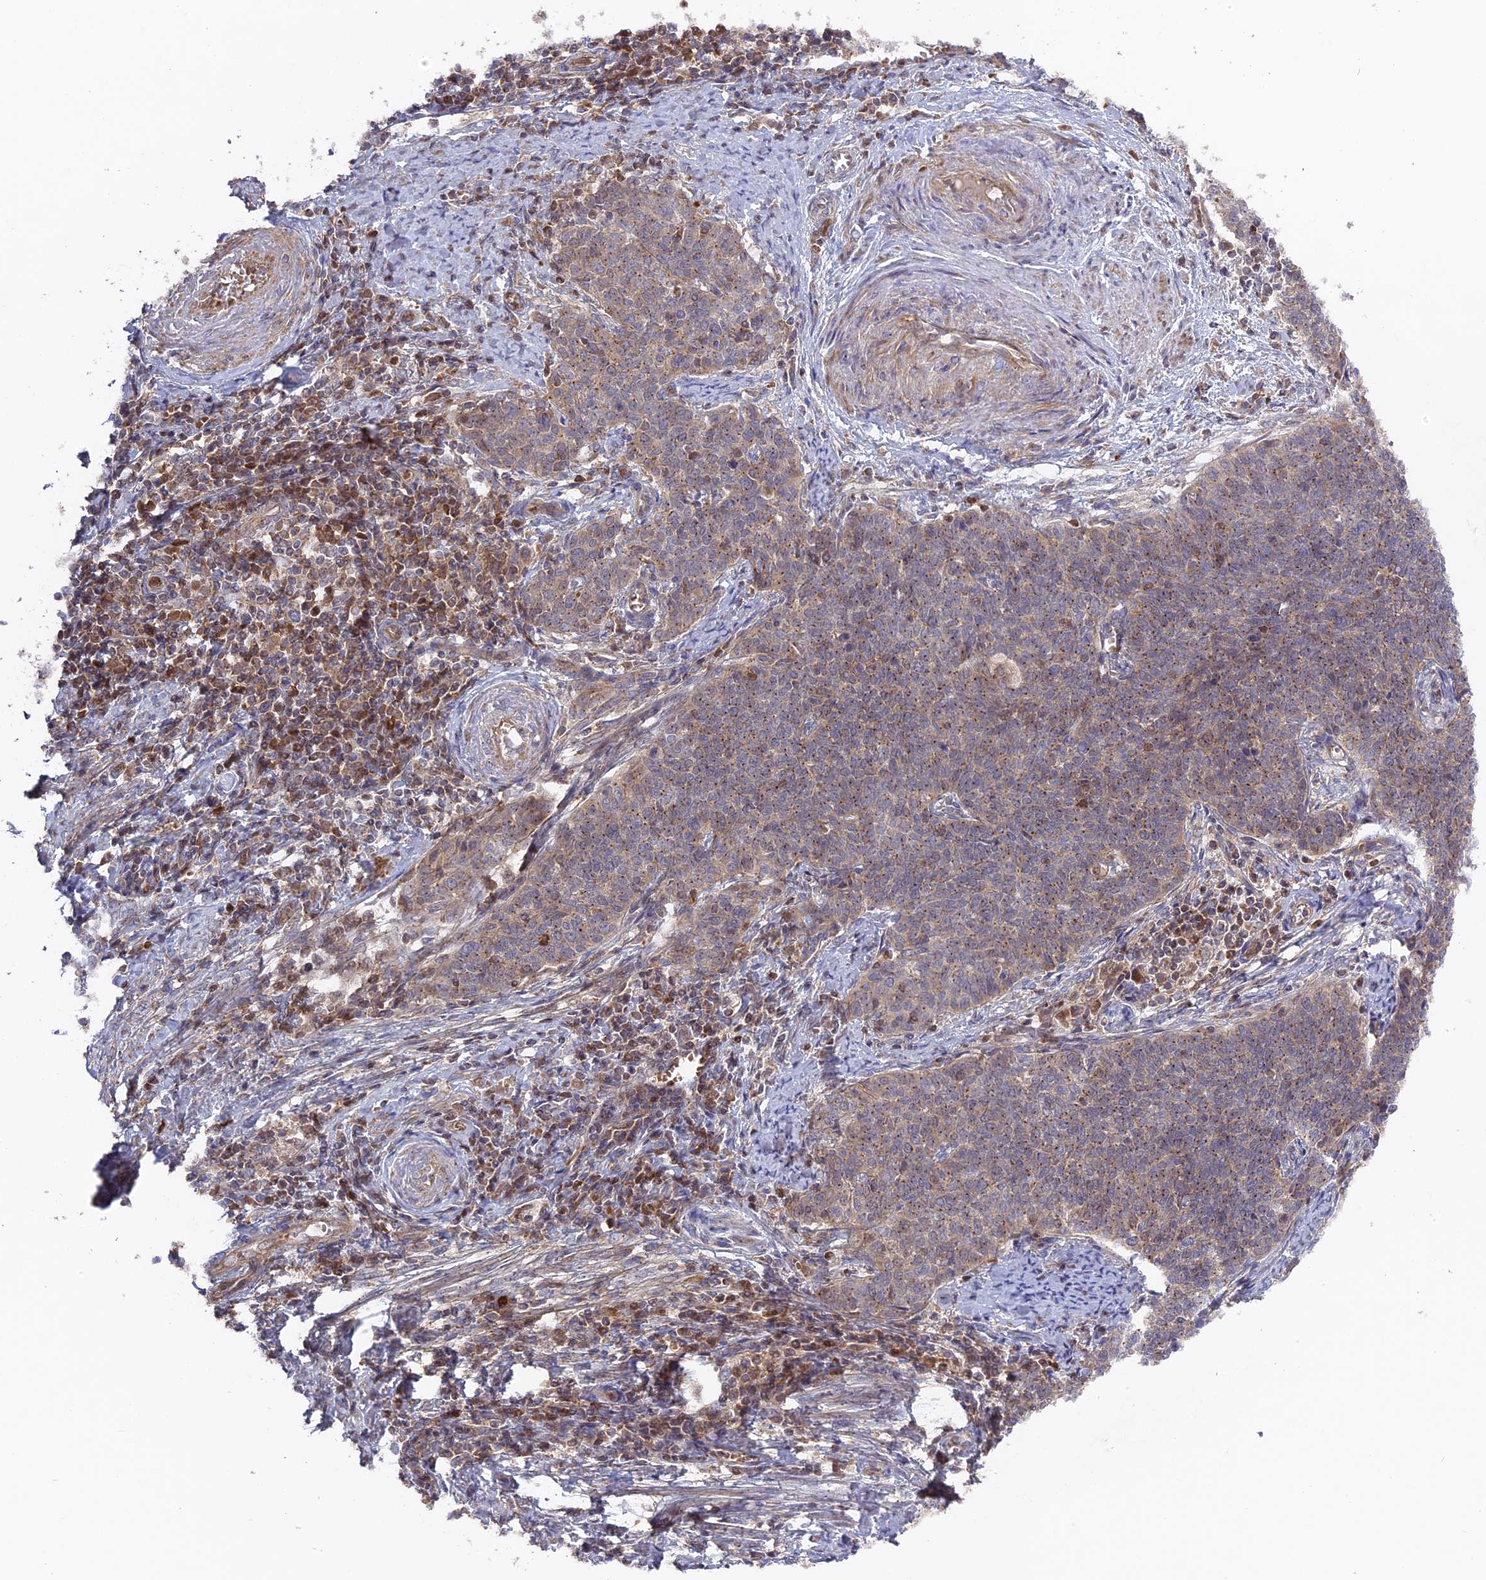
{"staining": {"intensity": "weak", "quantity": "25%-75%", "location": "cytoplasmic/membranous"}, "tissue": "cervical cancer", "cell_type": "Tumor cells", "image_type": "cancer", "snomed": [{"axis": "morphology", "description": "Squamous cell carcinoma, NOS"}, {"axis": "topography", "description": "Cervix"}], "caption": "Immunohistochemical staining of squamous cell carcinoma (cervical) displays low levels of weak cytoplasmic/membranous positivity in about 25%-75% of tumor cells.", "gene": "RPIA", "patient": {"sex": "female", "age": 39}}